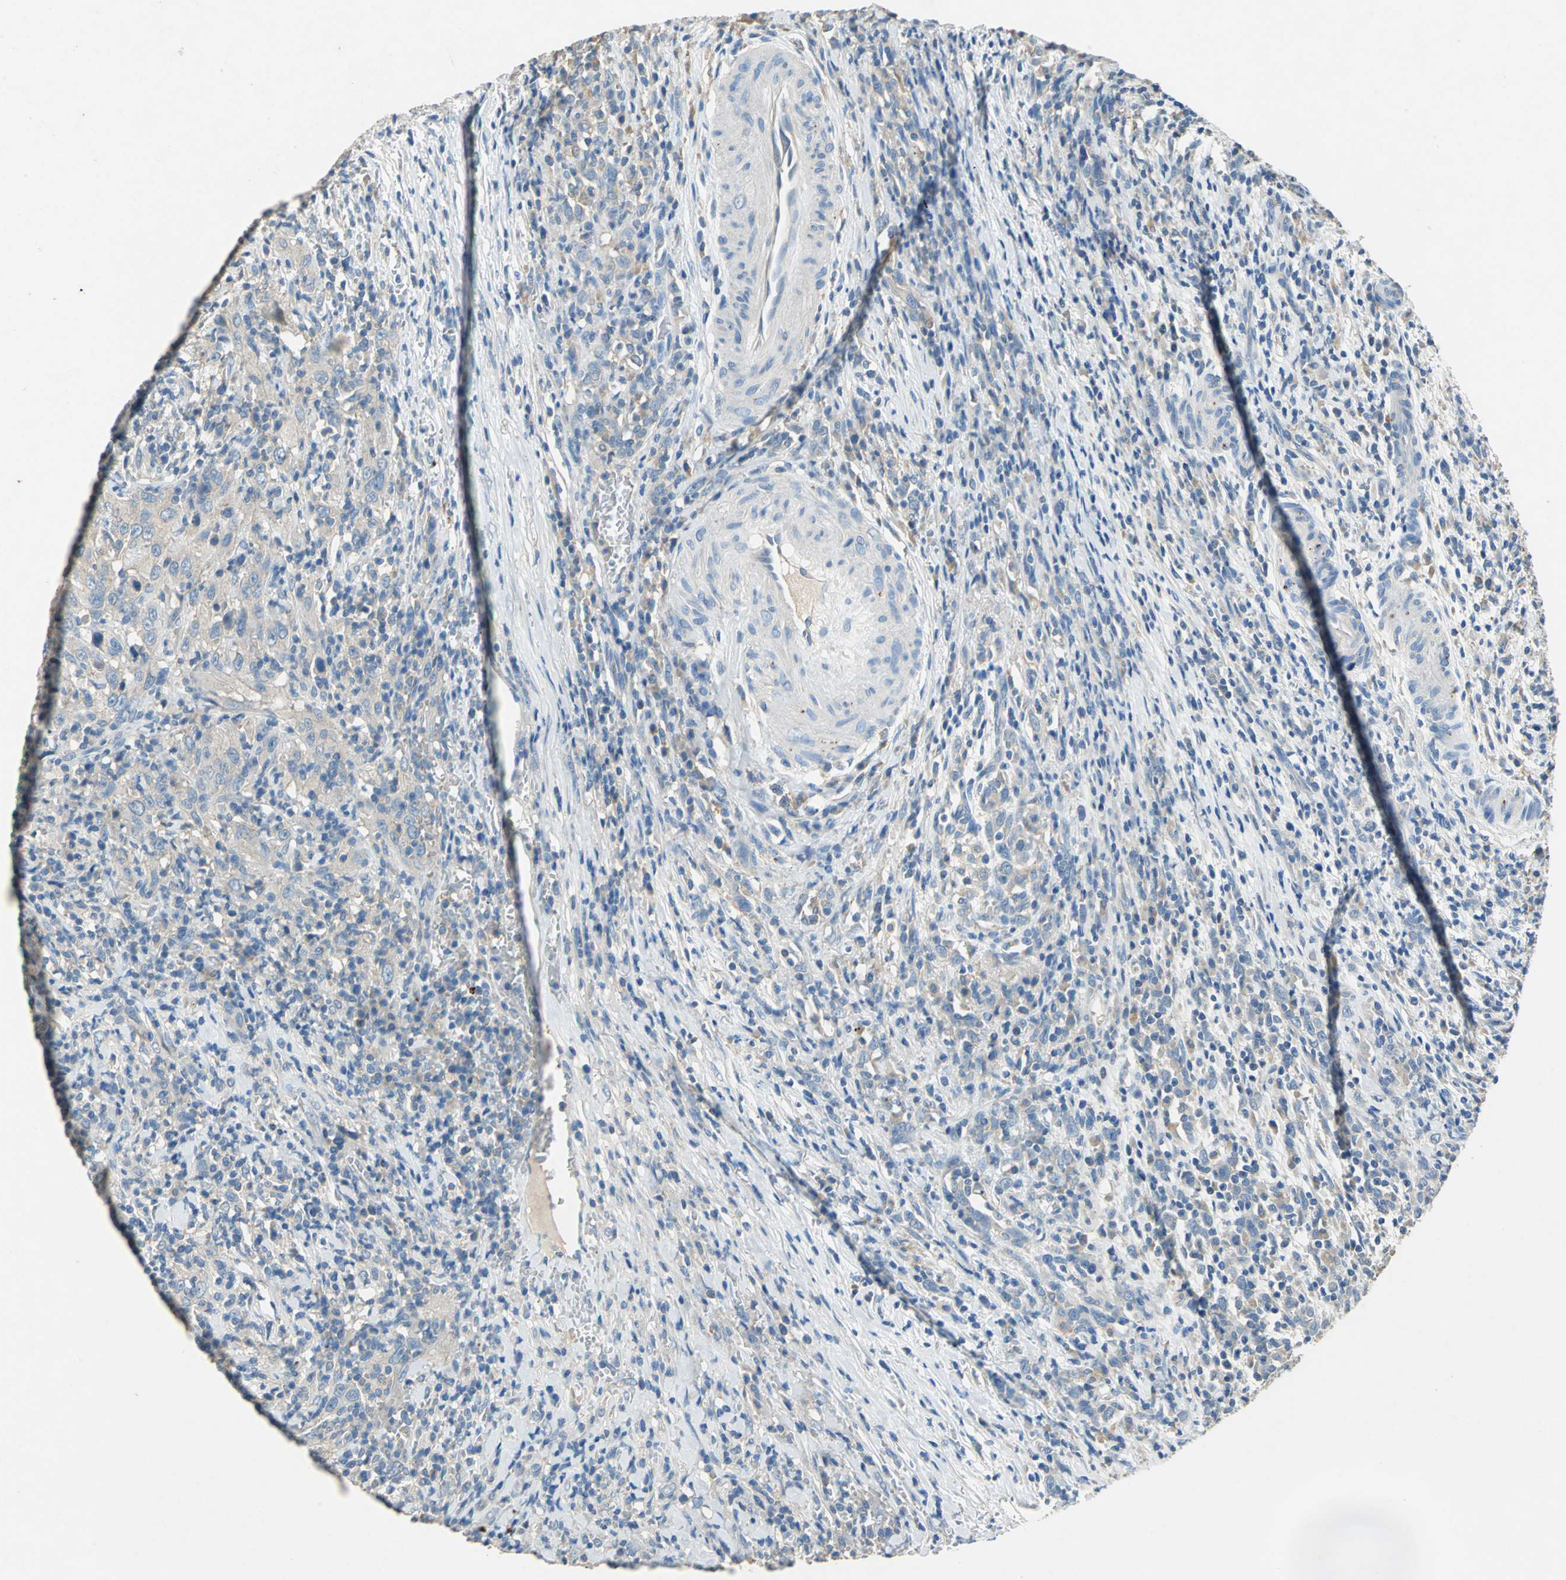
{"staining": {"intensity": "weak", "quantity": ">75%", "location": "cytoplasmic/membranous"}, "tissue": "urothelial cancer", "cell_type": "Tumor cells", "image_type": "cancer", "snomed": [{"axis": "morphology", "description": "Urothelial carcinoma, High grade"}, {"axis": "topography", "description": "Urinary bladder"}], "caption": "Immunohistochemical staining of high-grade urothelial carcinoma exhibits low levels of weak cytoplasmic/membranous protein positivity in about >75% of tumor cells.", "gene": "ADAMTS5", "patient": {"sex": "male", "age": 61}}